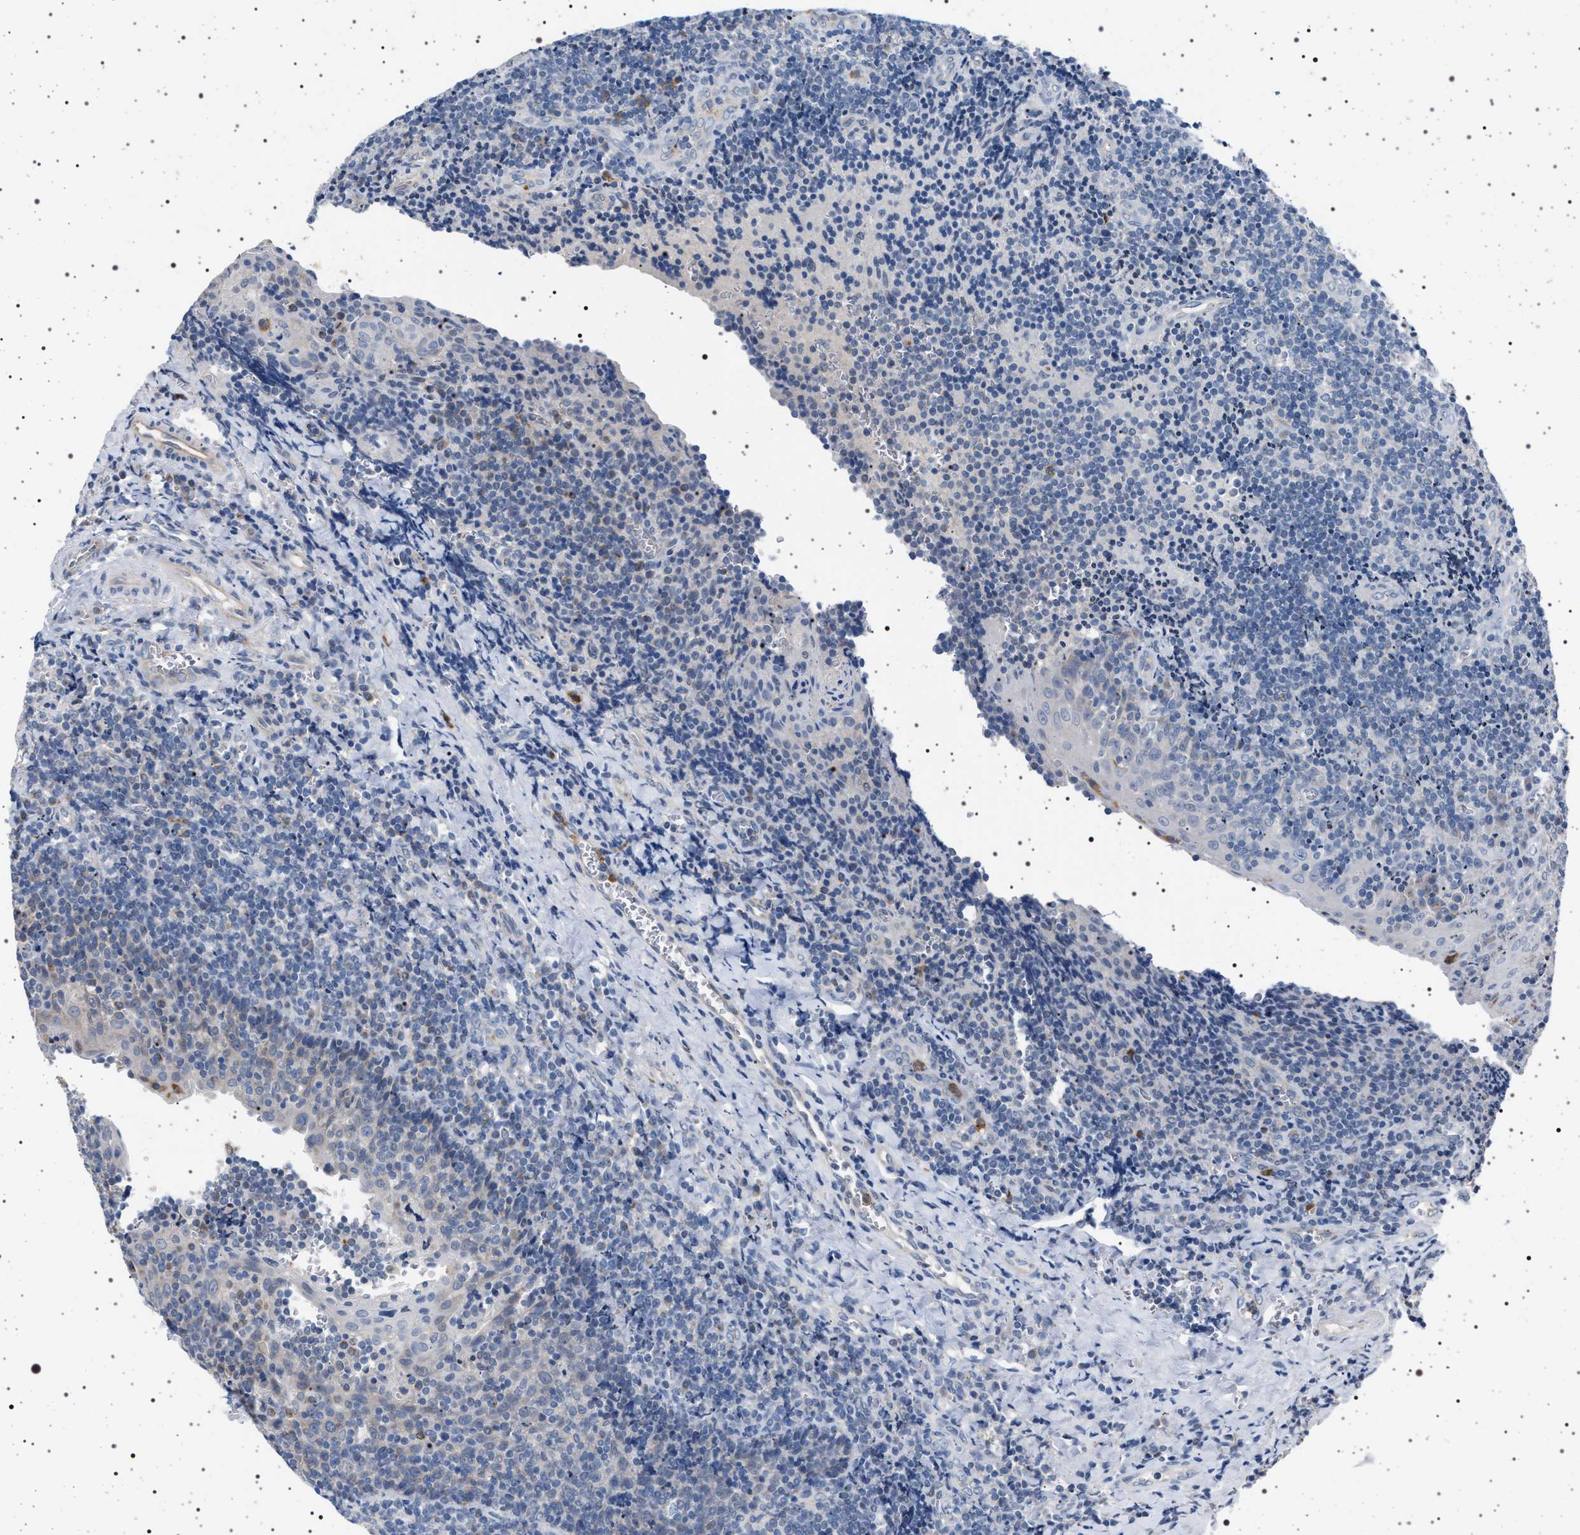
{"staining": {"intensity": "negative", "quantity": "none", "location": "none"}, "tissue": "tonsil", "cell_type": "Germinal center cells", "image_type": "normal", "snomed": [{"axis": "morphology", "description": "Normal tissue, NOS"}, {"axis": "morphology", "description": "Inflammation, NOS"}, {"axis": "topography", "description": "Tonsil"}], "caption": "Germinal center cells show no significant protein expression in unremarkable tonsil.", "gene": "NAT9", "patient": {"sex": "female", "age": 31}}